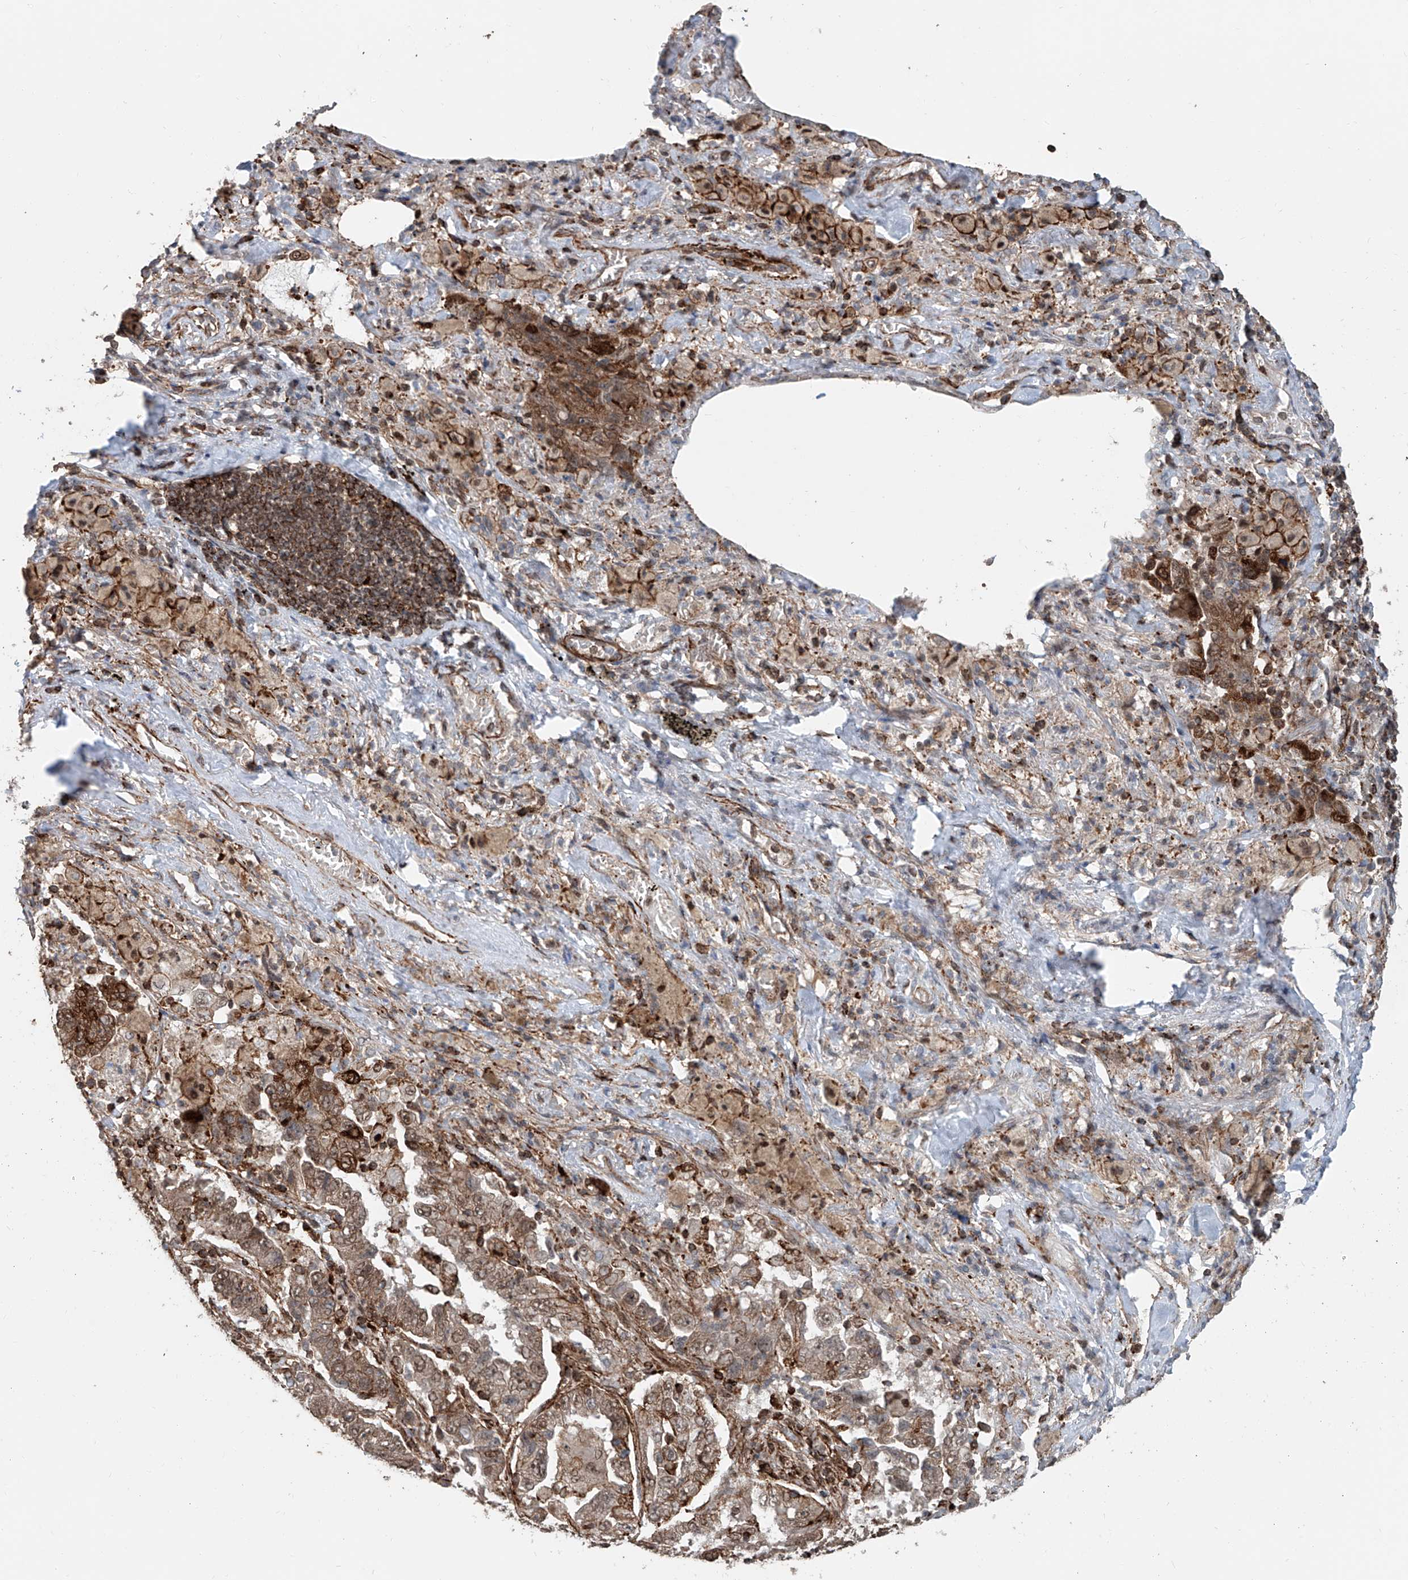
{"staining": {"intensity": "moderate", "quantity": ">75%", "location": "cytoplasmic/membranous,nuclear"}, "tissue": "lung cancer", "cell_type": "Tumor cells", "image_type": "cancer", "snomed": [{"axis": "morphology", "description": "Adenocarcinoma, NOS"}, {"axis": "topography", "description": "Lung"}], "caption": "This is an image of immunohistochemistry (IHC) staining of lung cancer (adenocarcinoma), which shows moderate positivity in the cytoplasmic/membranous and nuclear of tumor cells.", "gene": "SDE2", "patient": {"sex": "female", "age": 51}}